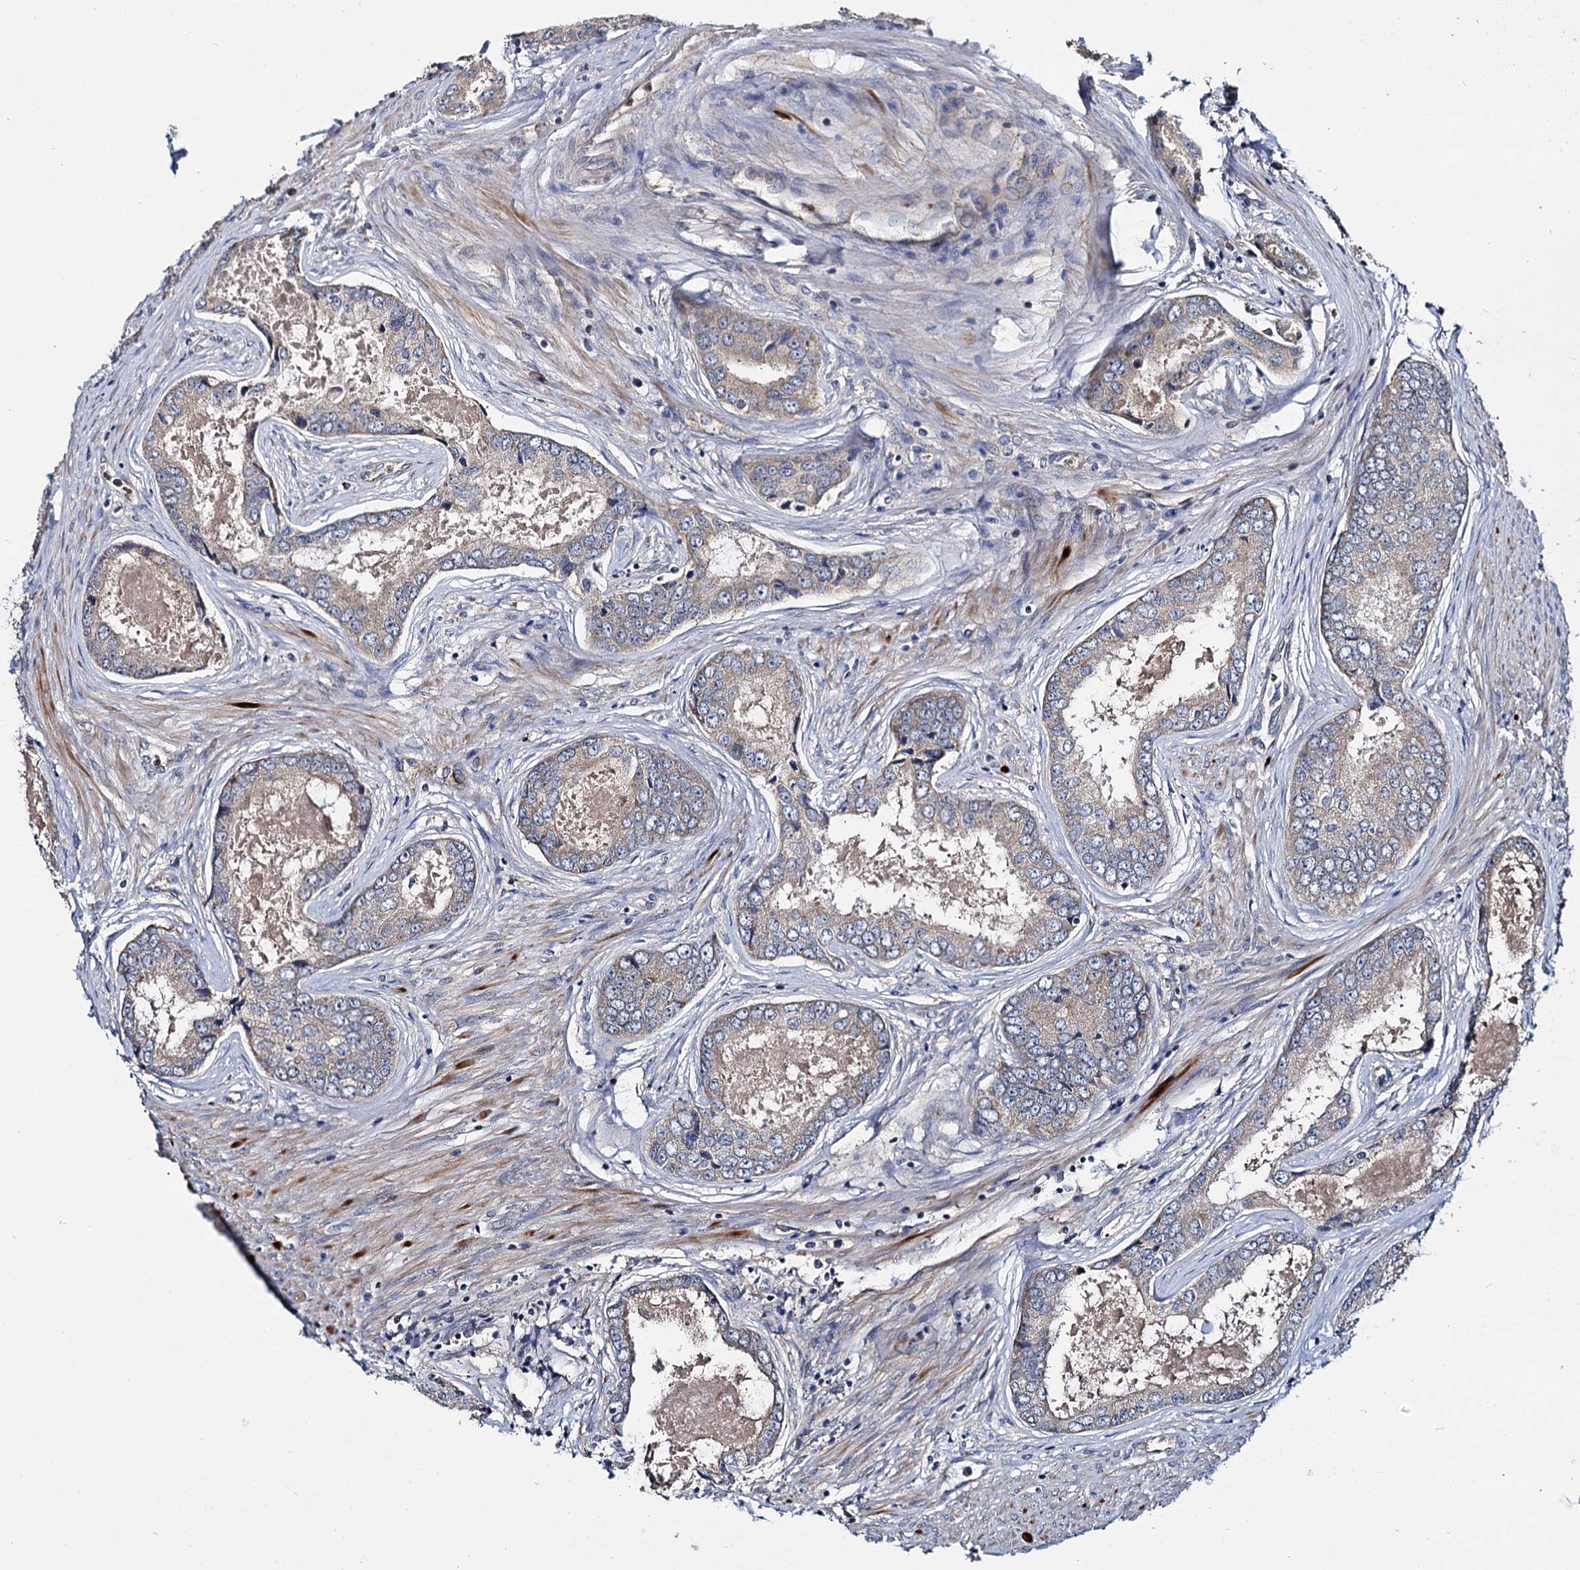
{"staining": {"intensity": "negative", "quantity": "none", "location": "none"}, "tissue": "prostate cancer", "cell_type": "Tumor cells", "image_type": "cancer", "snomed": [{"axis": "morphology", "description": "Adenocarcinoma, Low grade"}, {"axis": "topography", "description": "Prostate"}], "caption": "Tumor cells are negative for brown protein staining in prostate cancer.", "gene": "CEP192", "patient": {"sex": "male", "age": 68}}